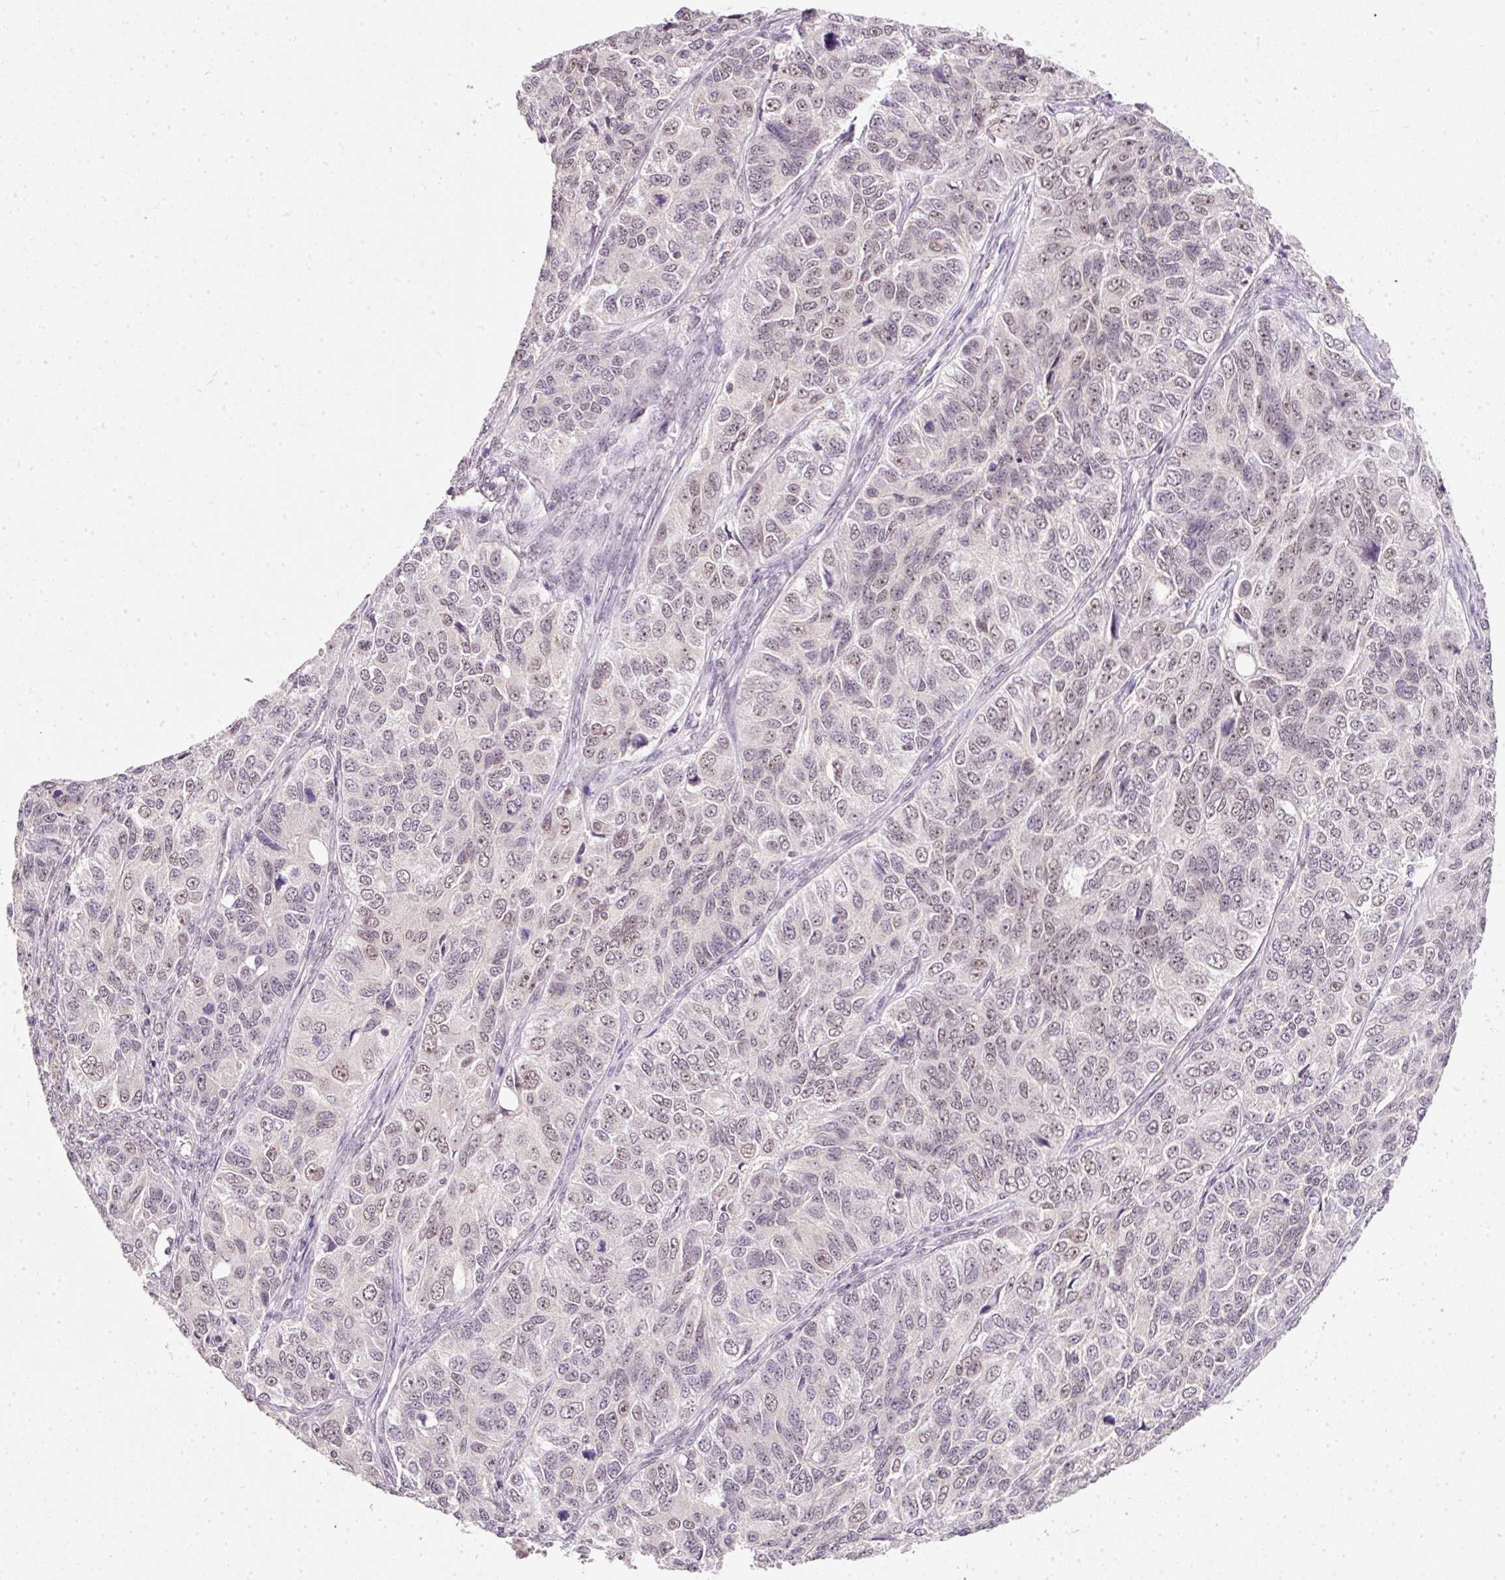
{"staining": {"intensity": "moderate", "quantity": "25%-75%", "location": "nuclear"}, "tissue": "ovarian cancer", "cell_type": "Tumor cells", "image_type": "cancer", "snomed": [{"axis": "morphology", "description": "Carcinoma, endometroid"}, {"axis": "topography", "description": "Ovary"}], "caption": "IHC image of neoplastic tissue: ovarian cancer (endometroid carcinoma) stained using IHC shows medium levels of moderate protein expression localized specifically in the nuclear of tumor cells, appearing as a nuclear brown color.", "gene": "FSTL3", "patient": {"sex": "female", "age": 51}}